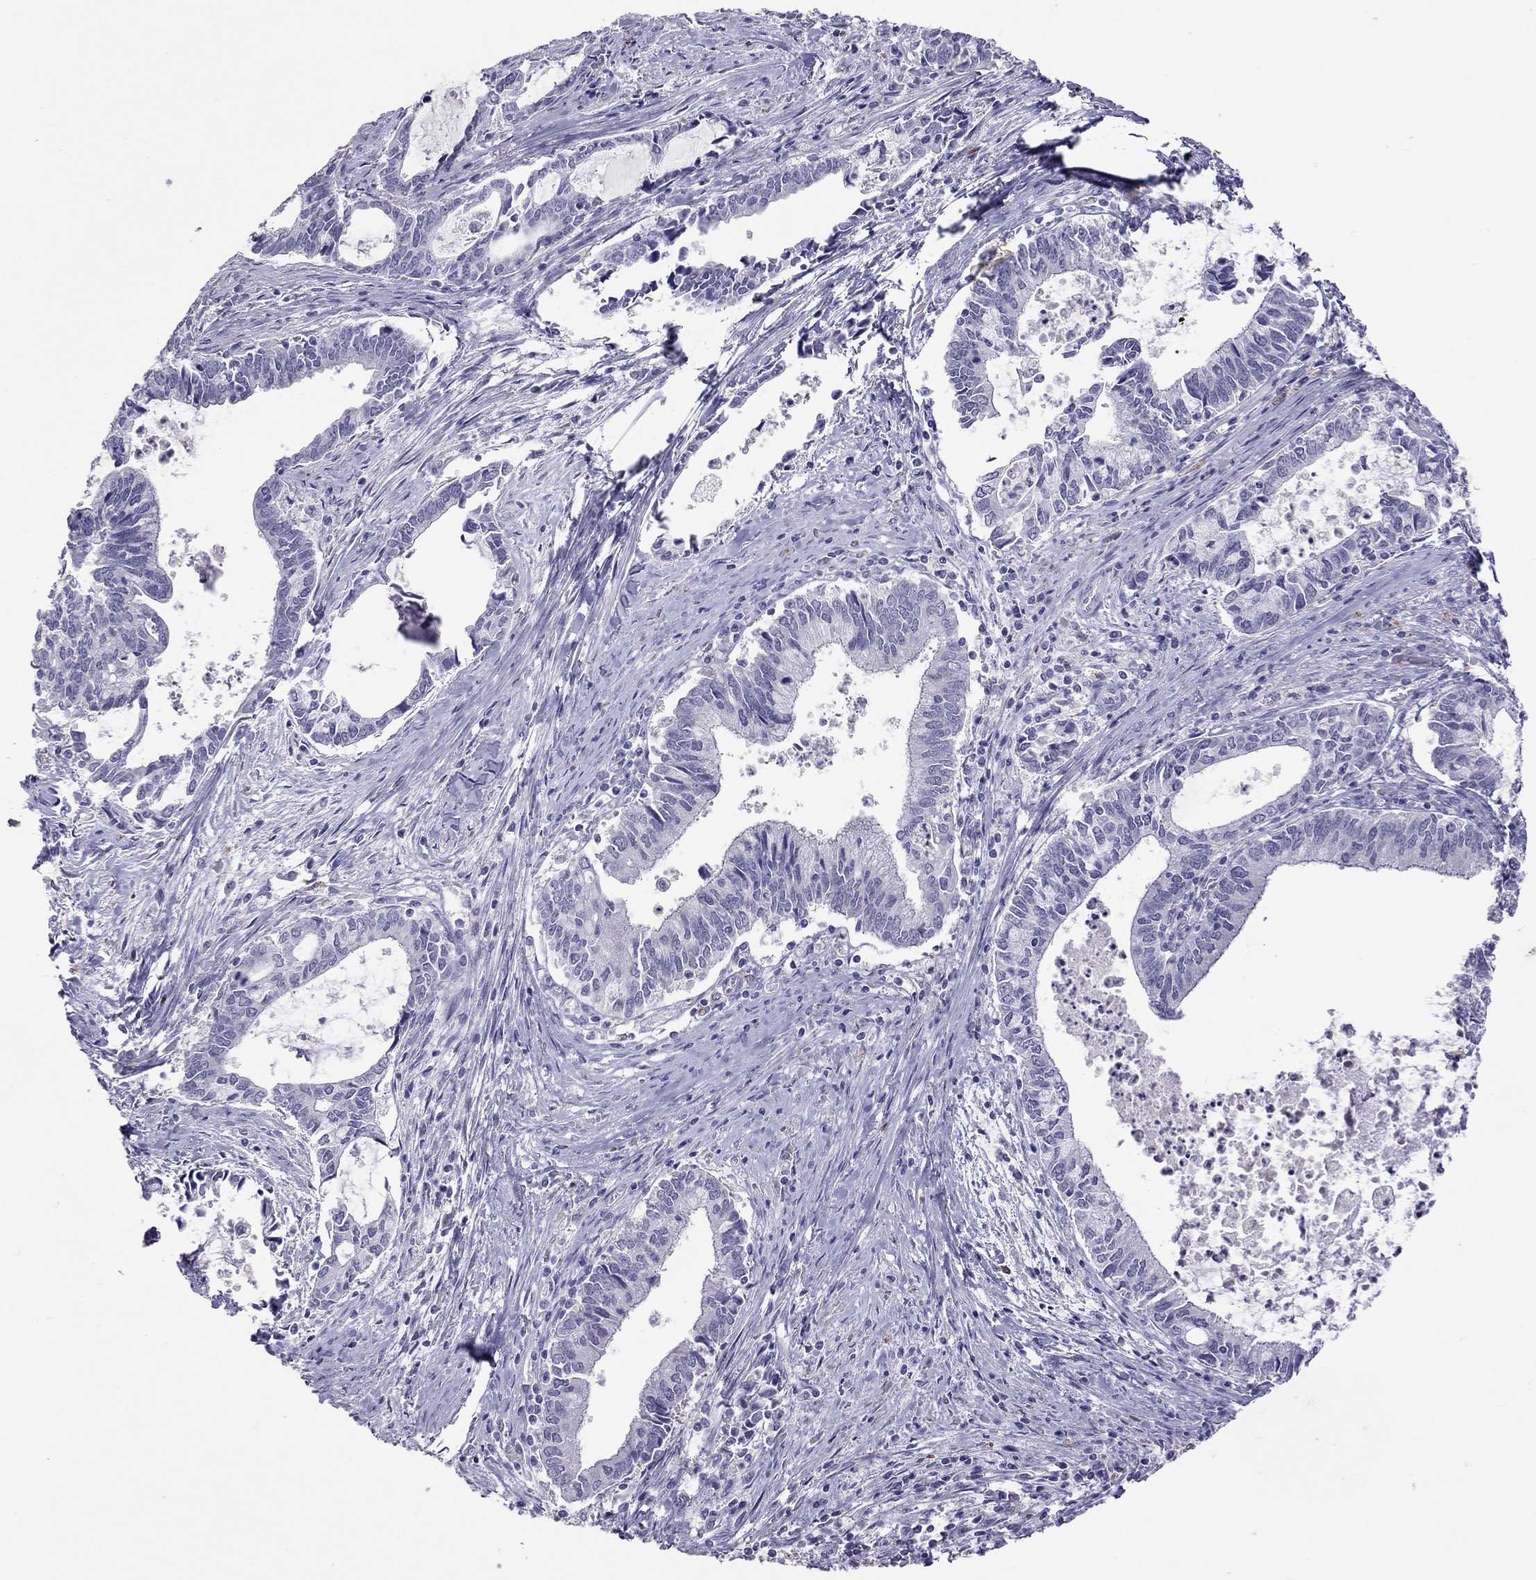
{"staining": {"intensity": "negative", "quantity": "none", "location": "none"}, "tissue": "cervical cancer", "cell_type": "Tumor cells", "image_type": "cancer", "snomed": [{"axis": "morphology", "description": "Adenocarcinoma, NOS"}, {"axis": "topography", "description": "Cervix"}], "caption": "Cervical cancer stained for a protein using immunohistochemistry (IHC) demonstrates no expression tumor cells.", "gene": "SLAMF1", "patient": {"sex": "female", "age": 42}}